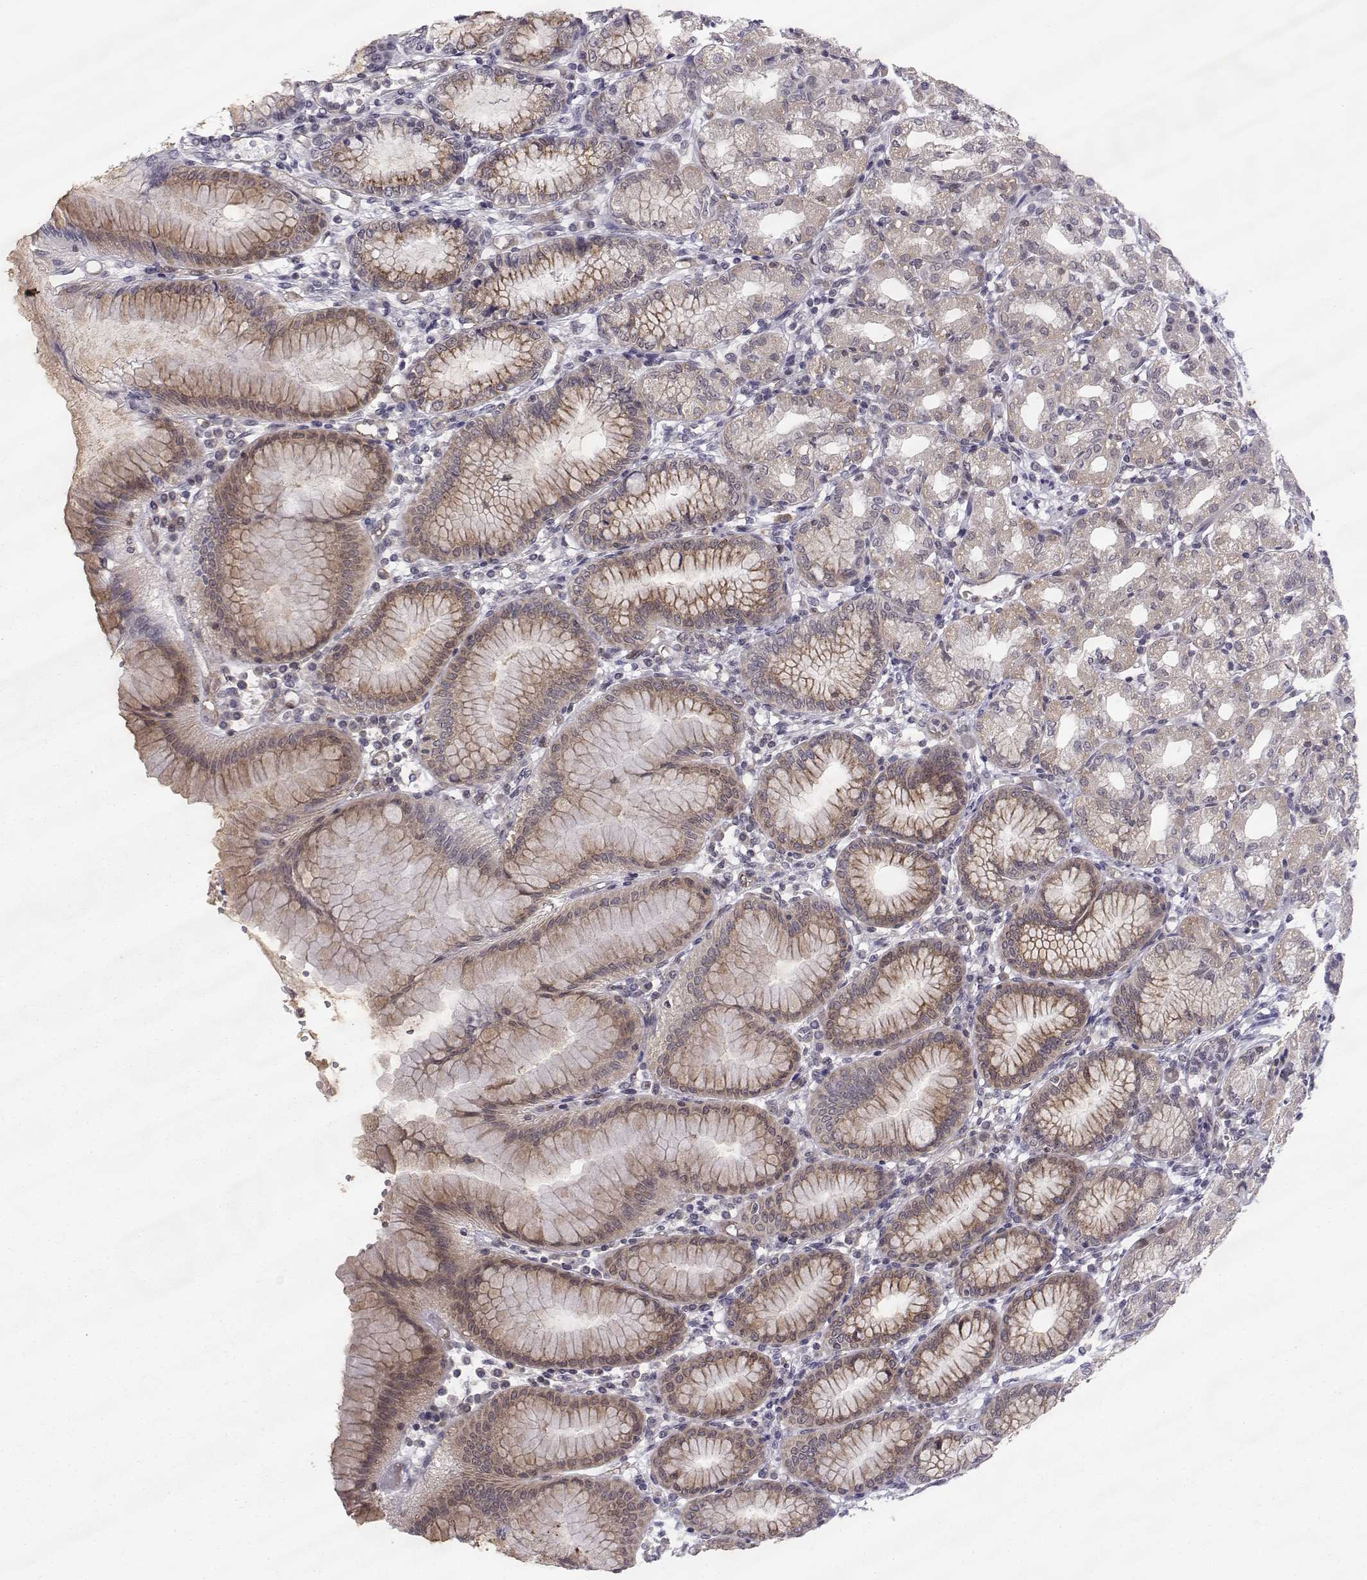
{"staining": {"intensity": "moderate", "quantity": "25%-75%", "location": "cytoplasmic/membranous"}, "tissue": "stomach", "cell_type": "Glandular cells", "image_type": "normal", "snomed": [{"axis": "morphology", "description": "Normal tissue, NOS"}, {"axis": "topography", "description": "Skeletal muscle"}, {"axis": "topography", "description": "Stomach"}], "caption": "Immunohistochemical staining of unremarkable stomach displays 25%-75% levels of moderate cytoplasmic/membranous protein positivity in about 25%-75% of glandular cells.", "gene": "KIF13B", "patient": {"sex": "female", "age": 57}}